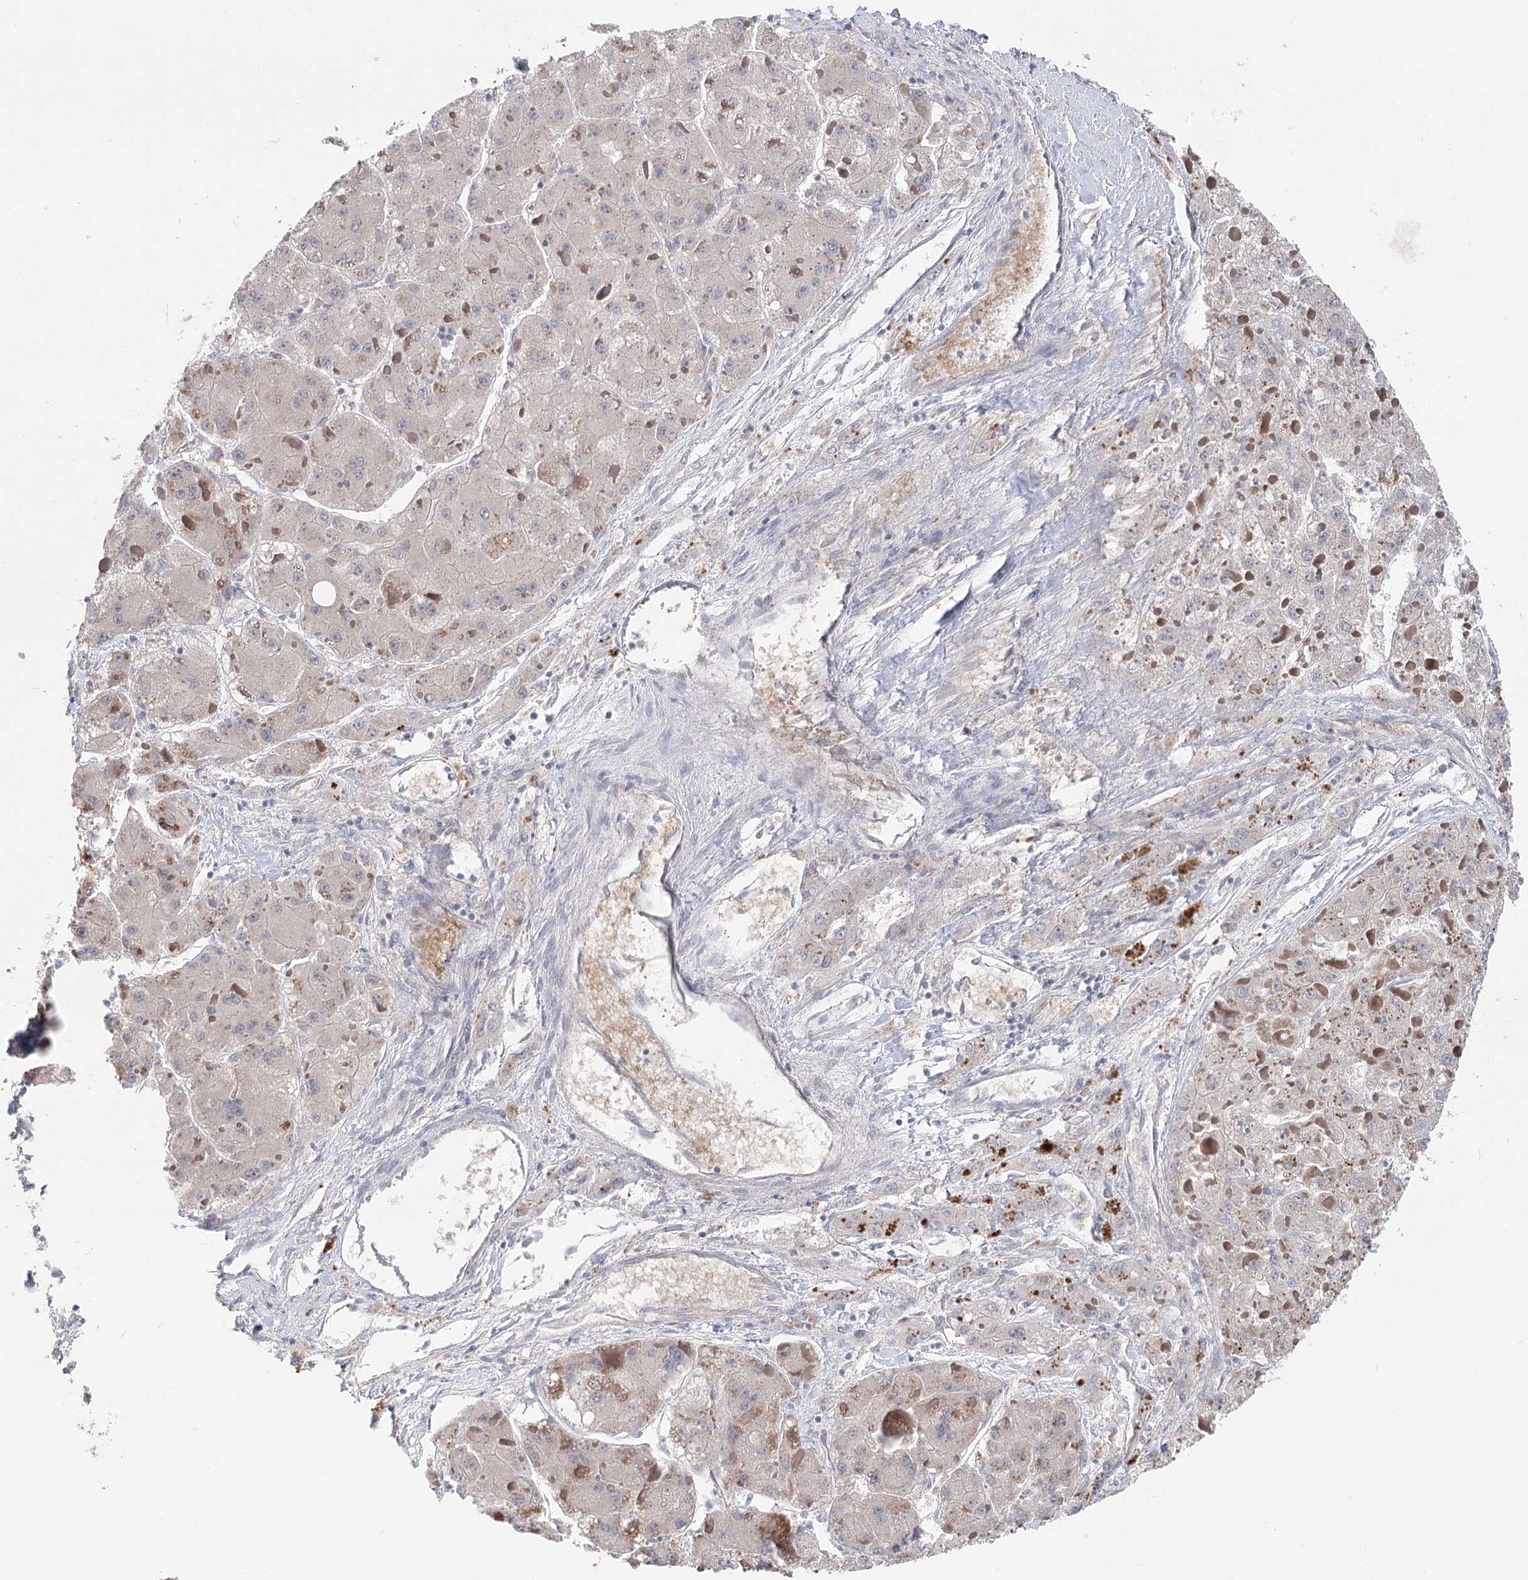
{"staining": {"intensity": "weak", "quantity": "25%-75%", "location": "cytoplasmic/membranous"}, "tissue": "liver cancer", "cell_type": "Tumor cells", "image_type": "cancer", "snomed": [{"axis": "morphology", "description": "Carcinoma, Hepatocellular, NOS"}, {"axis": "topography", "description": "Liver"}], "caption": "Immunohistochemistry (DAB (3,3'-diaminobenzidine)) staining of human liver hepatocellular carcinoma displays weak cytoplasmic/membranous protein positivity in approximately 25%-75% of tumor cells. The staining was performed using DAB to visualize the protein expression in brown, while the nuclei were stained in blue with hematoxylin (Magnification: 20x).", "gene": "FBXO7", "patient": {"sex": "female", "age": 73}}